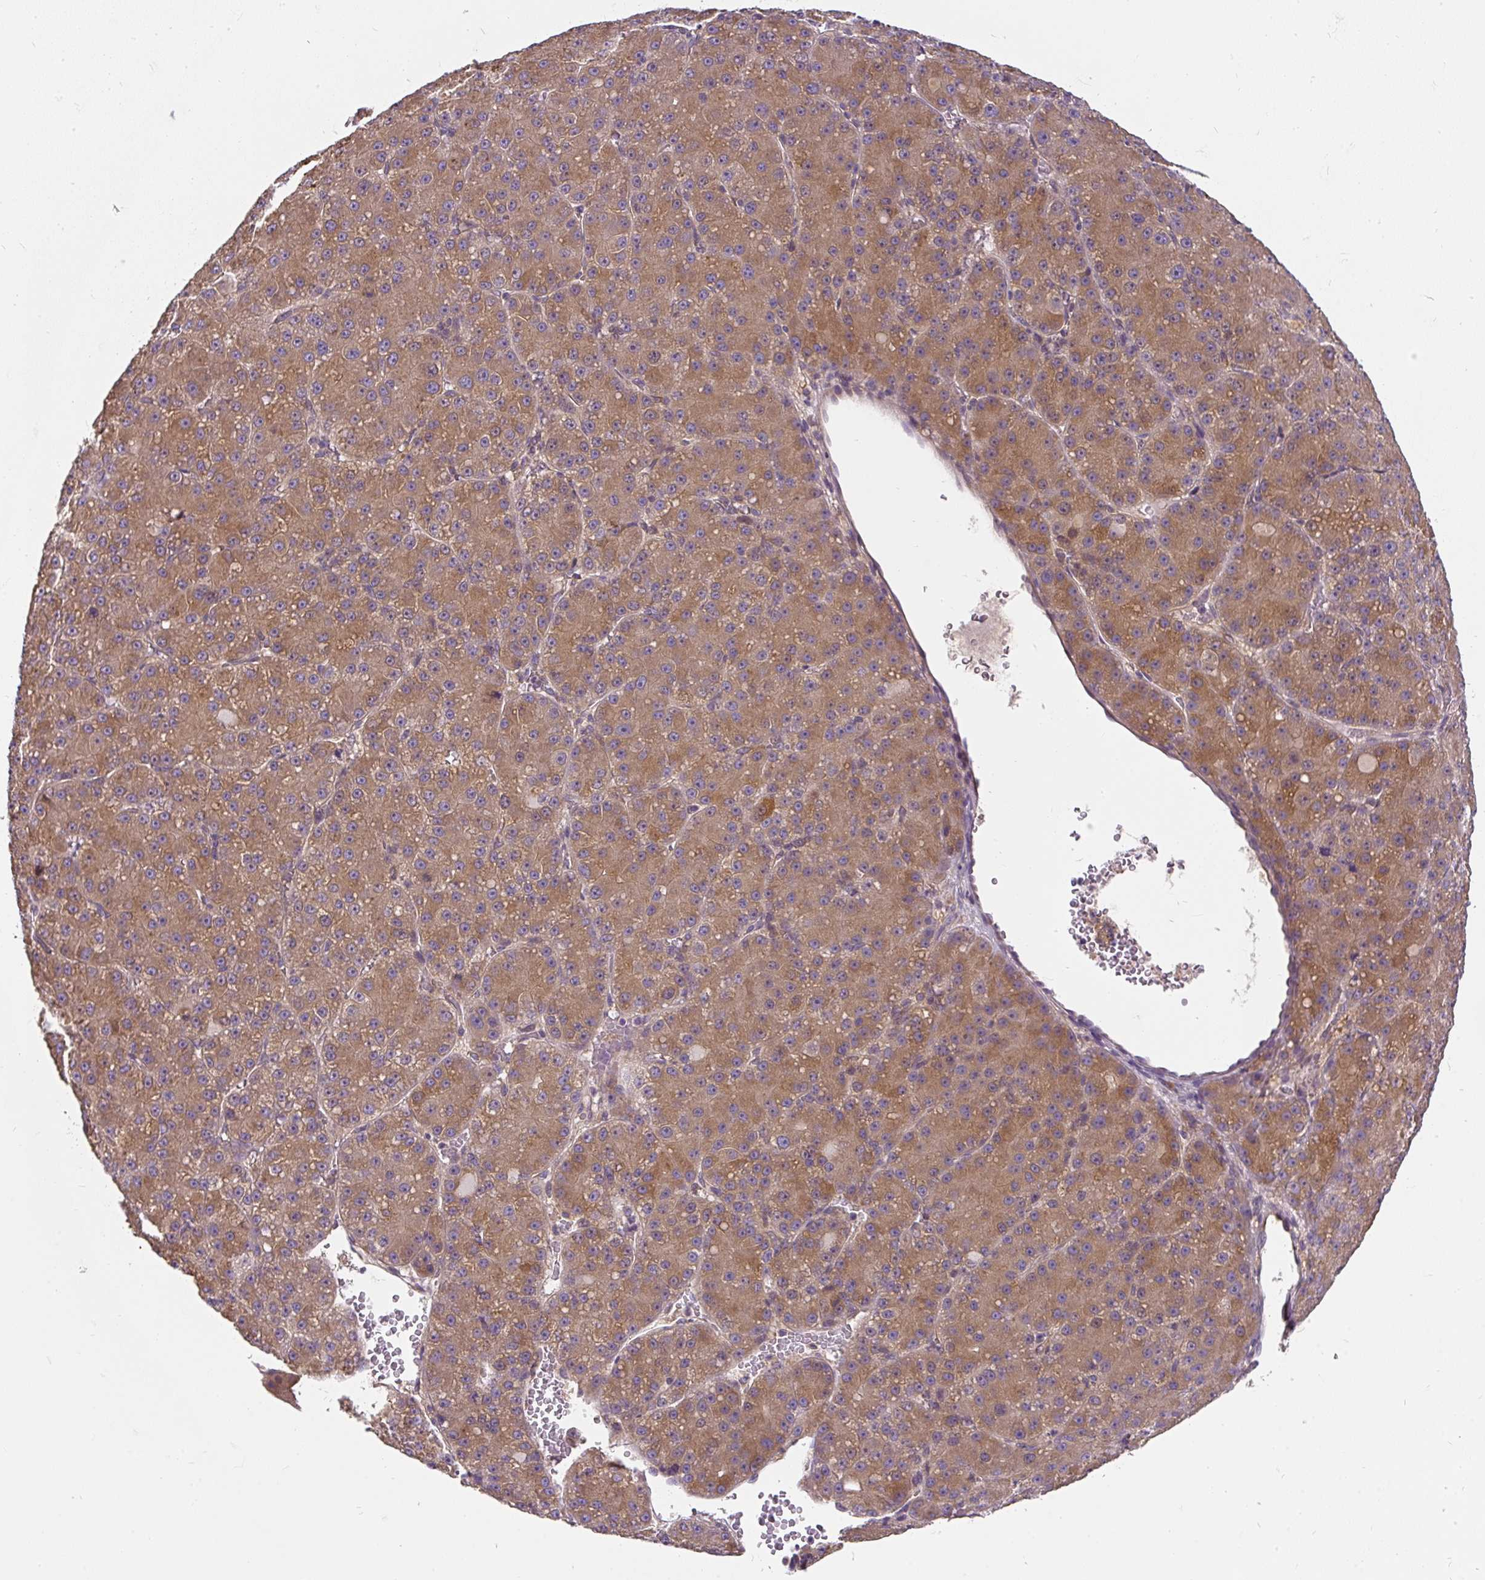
{"staining": {"intensity": "moderate", "quantity": ">75%", "location": "cytoplasmic/membranous"}, "tissue": "liver cancer", "cell_type": "Tumor cells", "image_type": "cancer", "snomed": [{"axis": "morphology", "description": "Carcinoma, Hepatocellular, NOS"}, {"axis": "topography", "description": "Liver"}], "caption": "Moderate cytoplasmic/membranous staining for a protein is identified in about >75% of tumor cells of liver cancer using IHC.", "gene": "CYP20A1", "patient": {"sex": "male", "age": 67}}